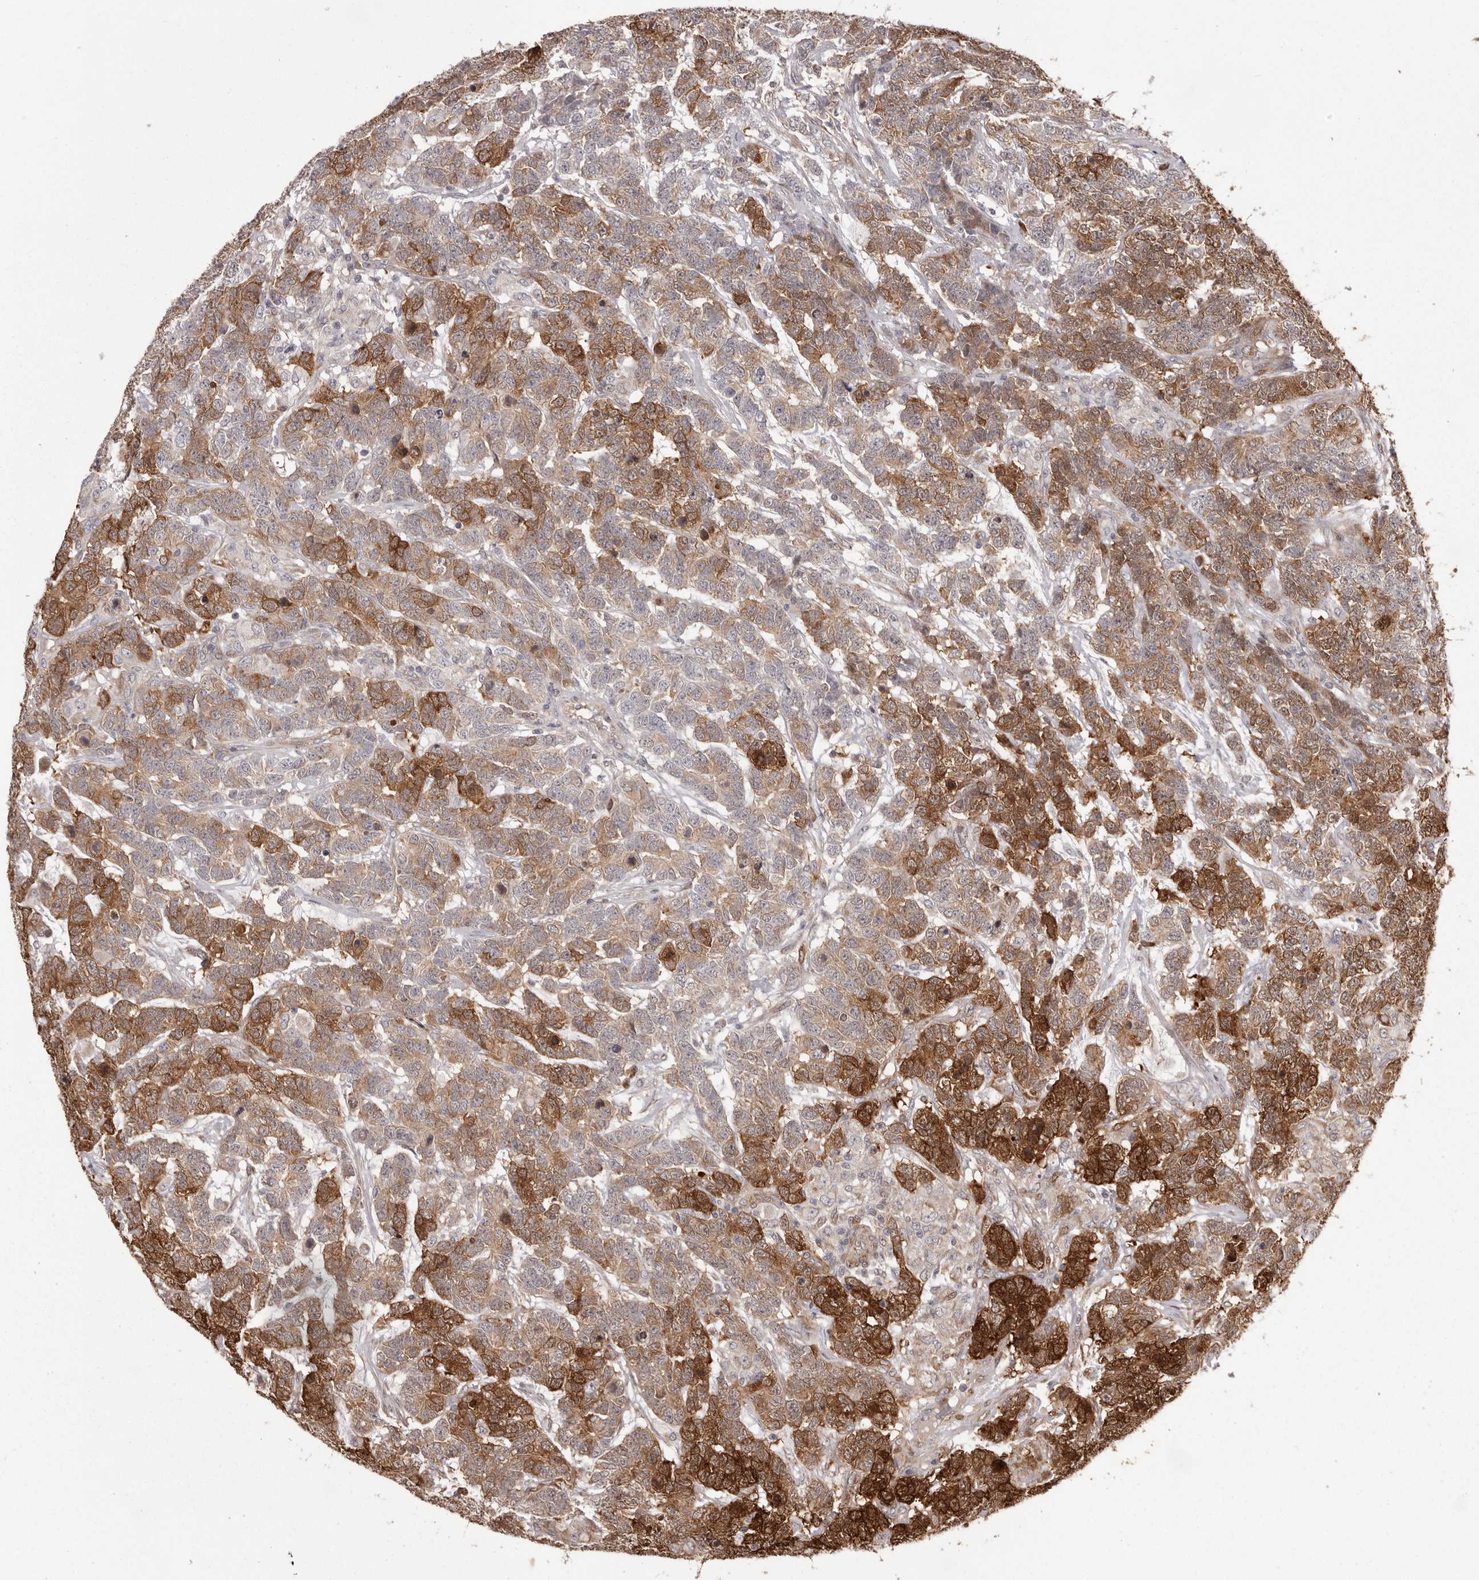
{"staining": {"intensity": "strong", "quantity": ">75%", "location": "cytoplasmic/membranous"}, "tissue": "testis cancer", "cell_type": "Tumor cells", "image_type": "cancer", "snomed": [{"axis": "morphology", "description": "Carcinoma, Embryonal, NOS"}, {"axis": "topography", "description": "Testis"}], "caption": "A micrograph showing strong cytoplasmic/membranous positivity in about >75% of tumor cells in testis cancer, as visualized by brown immunohistochemical staining.", "gene": "GFOD1", "patient": {"sex": "male", "age": 26}}